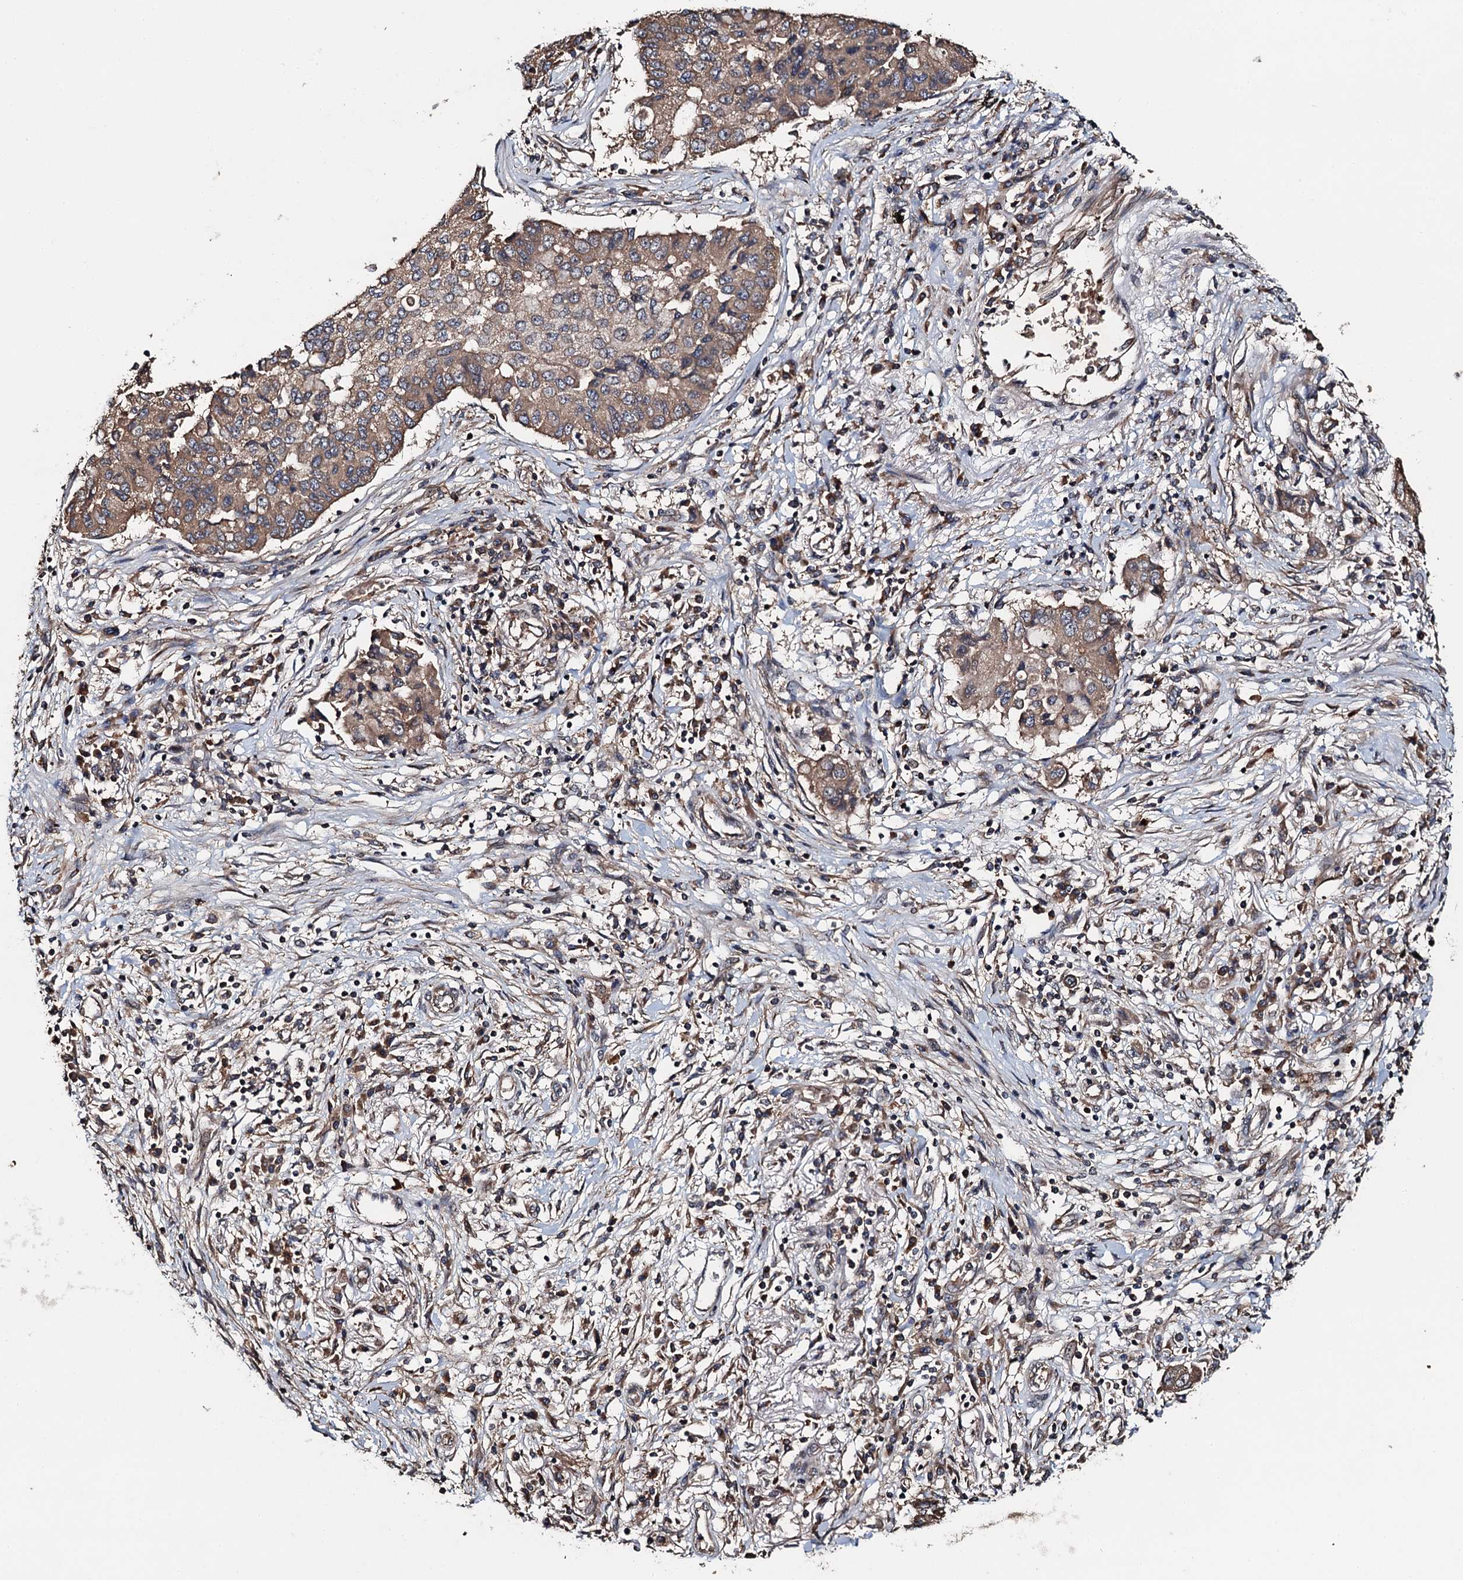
{"staining": {"intensity": "moderate", "quantity": "<25%", "location": "cytoplasmic/membranous"}, "tissue": "lung cancer", "cell_type": "Tumor cells", "image_type": "cancer", "snomed": [{"axis": "morphology", "description": "Squamous cell carcinoma, NOS"}, {"axis": "topography", "description": "Lung"}], "caption": "Protein positivity by IHC shows moderate cytoplasmic/membranous expression in approximately <25% of tumor cells in lung cancer.", "gene": "SNX32", "patient": {"sex": "male", "age": 74}}